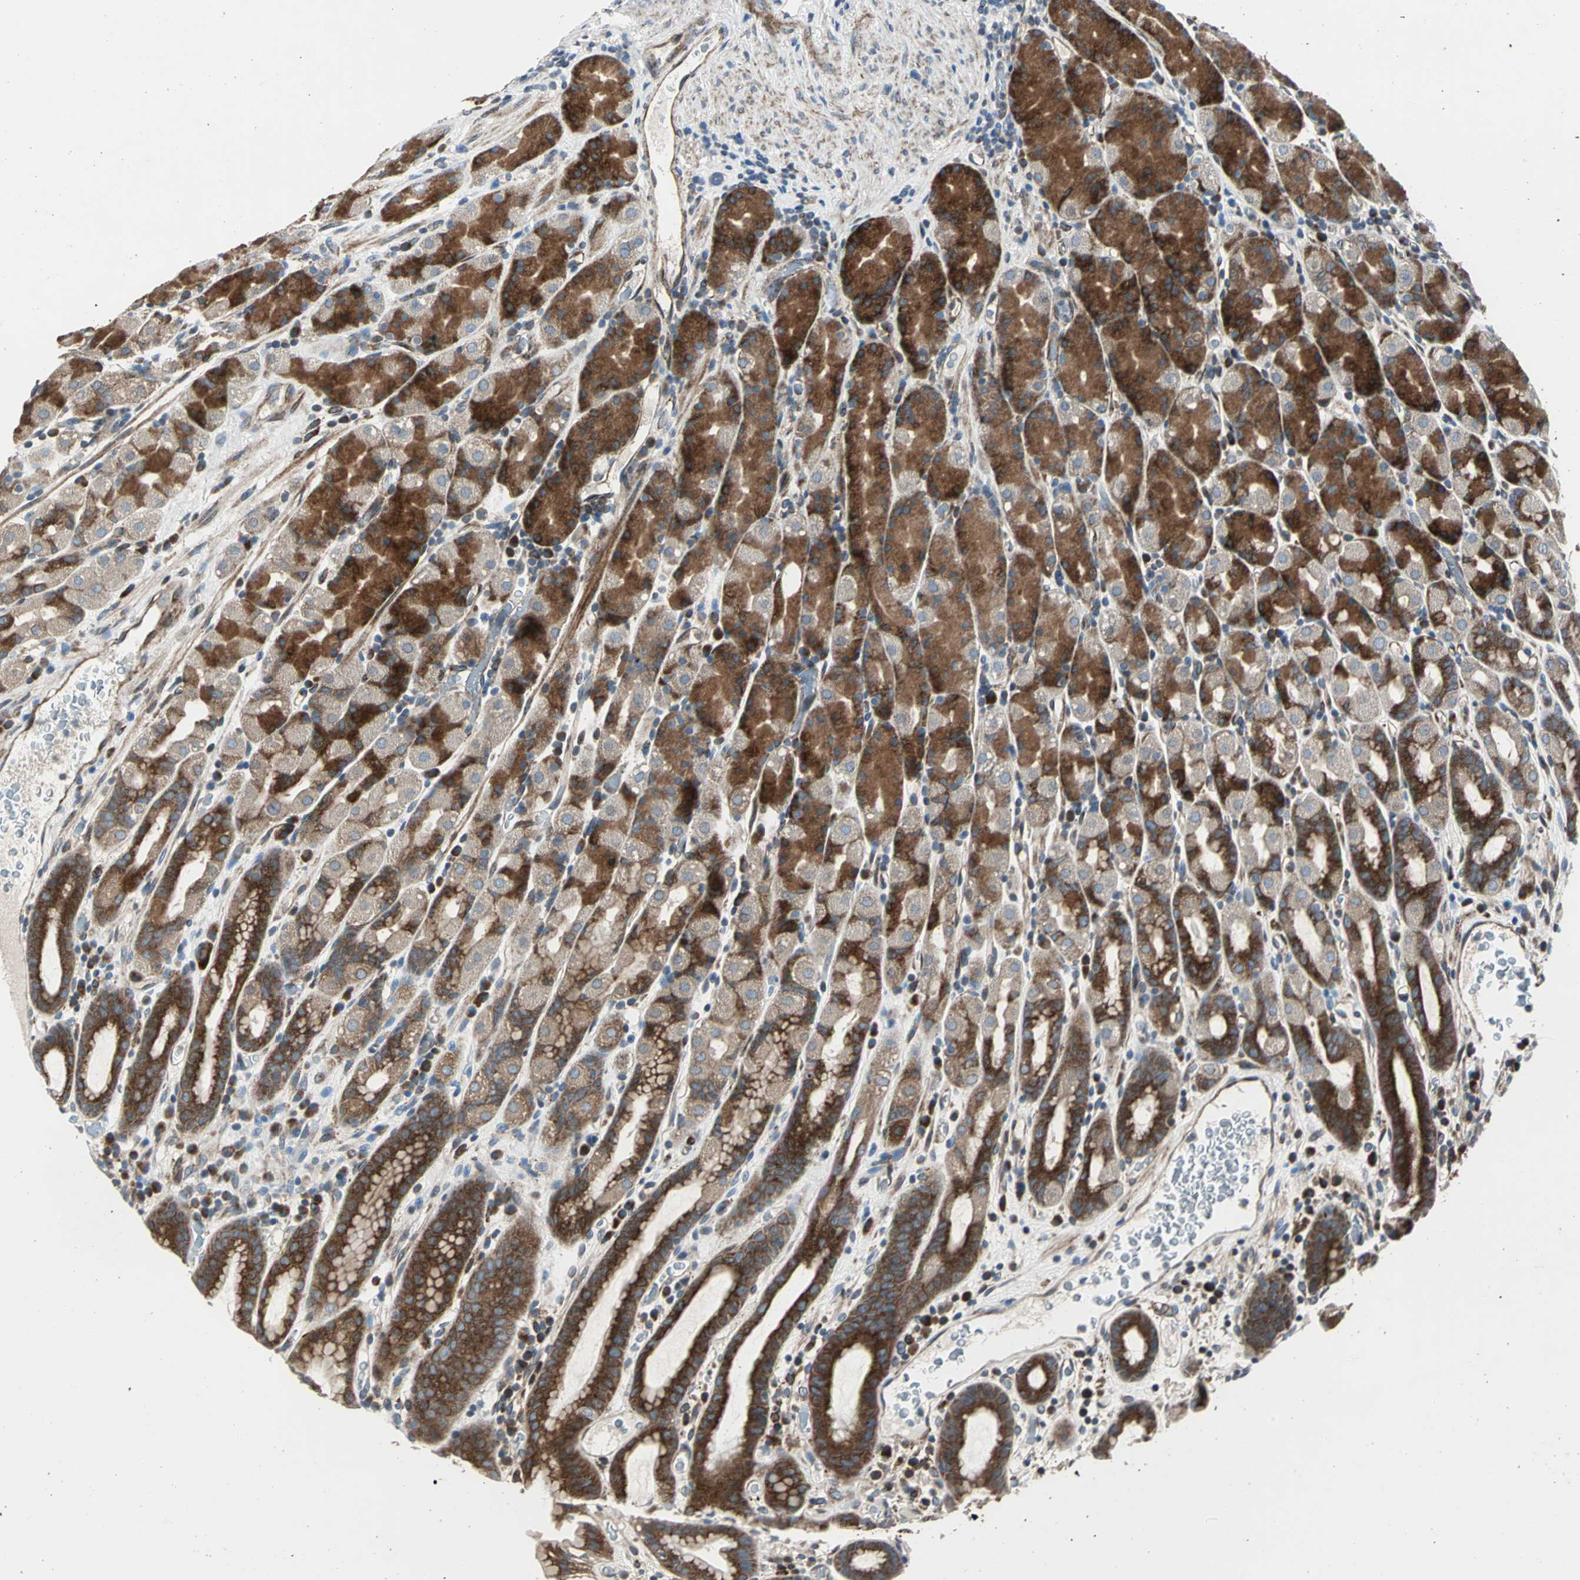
{"staining": {"intensity": "strong", "quantity": ">75%", "location": "cytoplasmic/membranous"}, "tissue": "stomach", "cell_type": "Glandular cells", "image_type": "normal", "snomed": [{"axis": "morphology", "description": "Normal tissue, NOS"}, {"axis": "topography", "description": "Stomach, upper"}], "caption": "Stomach stained for a protein demonstrates strong cytoplasmic/membranous positivity in glandular cells.", "gene": "HTATIP2", "patient": {"sex": "male", "age": 68}}